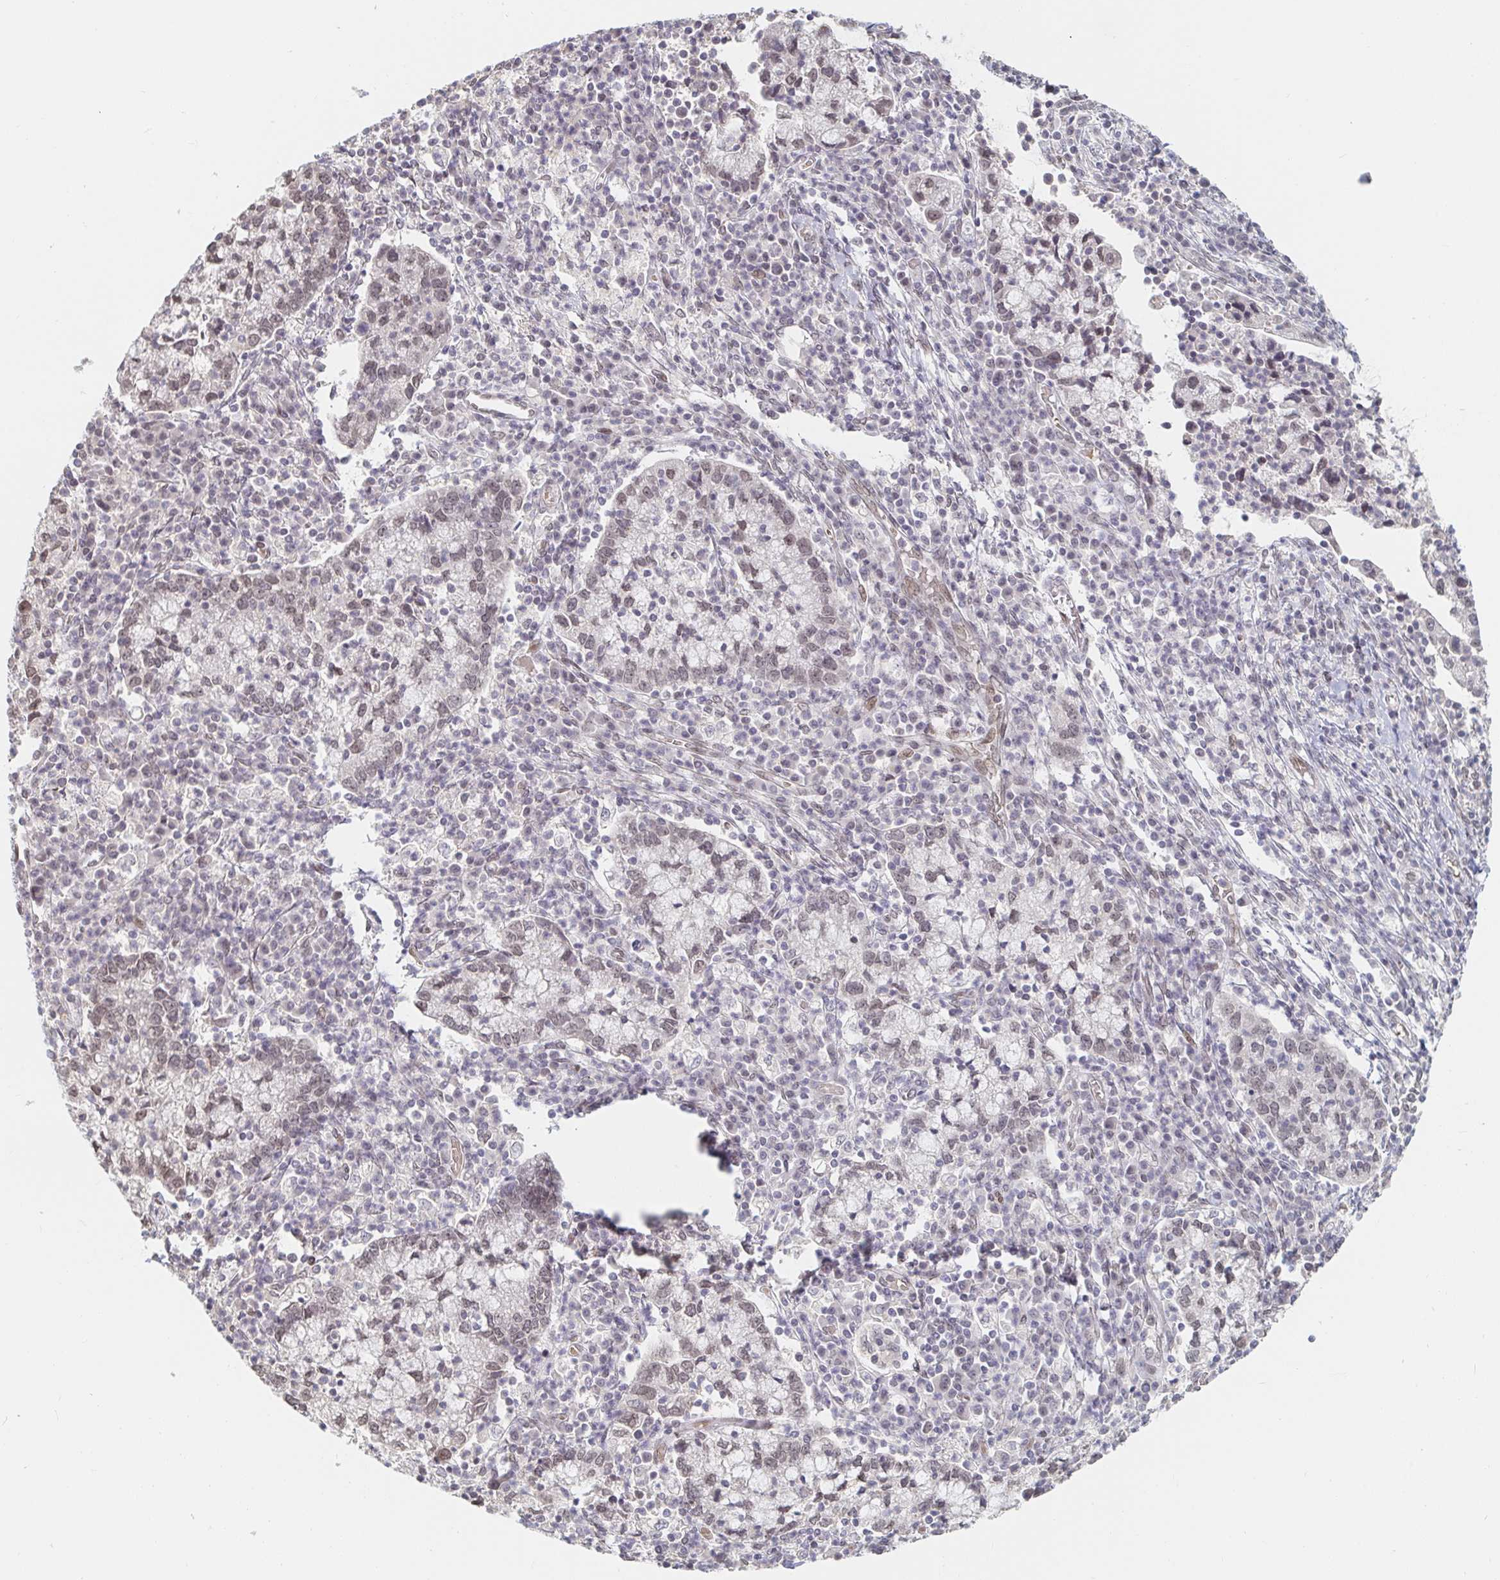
{"staining": {"intensity": "weak", "quantity": ">75%", "location": "nuclear"}, "tissue": "cervical cancer", "cell_type": "Tumor cells", "image_type": "cancer", "snomed": [{"axis": "morphology", "description": "Normal tissue, NOS"}, {"axis": "morphology", "description": "Adenocarcinoma, NOS"}, {"axis": "topography", "description": "Cervix"}], "caption": "Immunohistochemical staining of adenocarcinoma (cervical) shows weak nuclear protein positivity in about >75% of tumor cells. Using DAB (brown) and hematoxylin (blue) stains, captured at high magnification using brightfield microscopy.", "gene": "CHD2", "patient": {"sex": "female", "age": 44}}